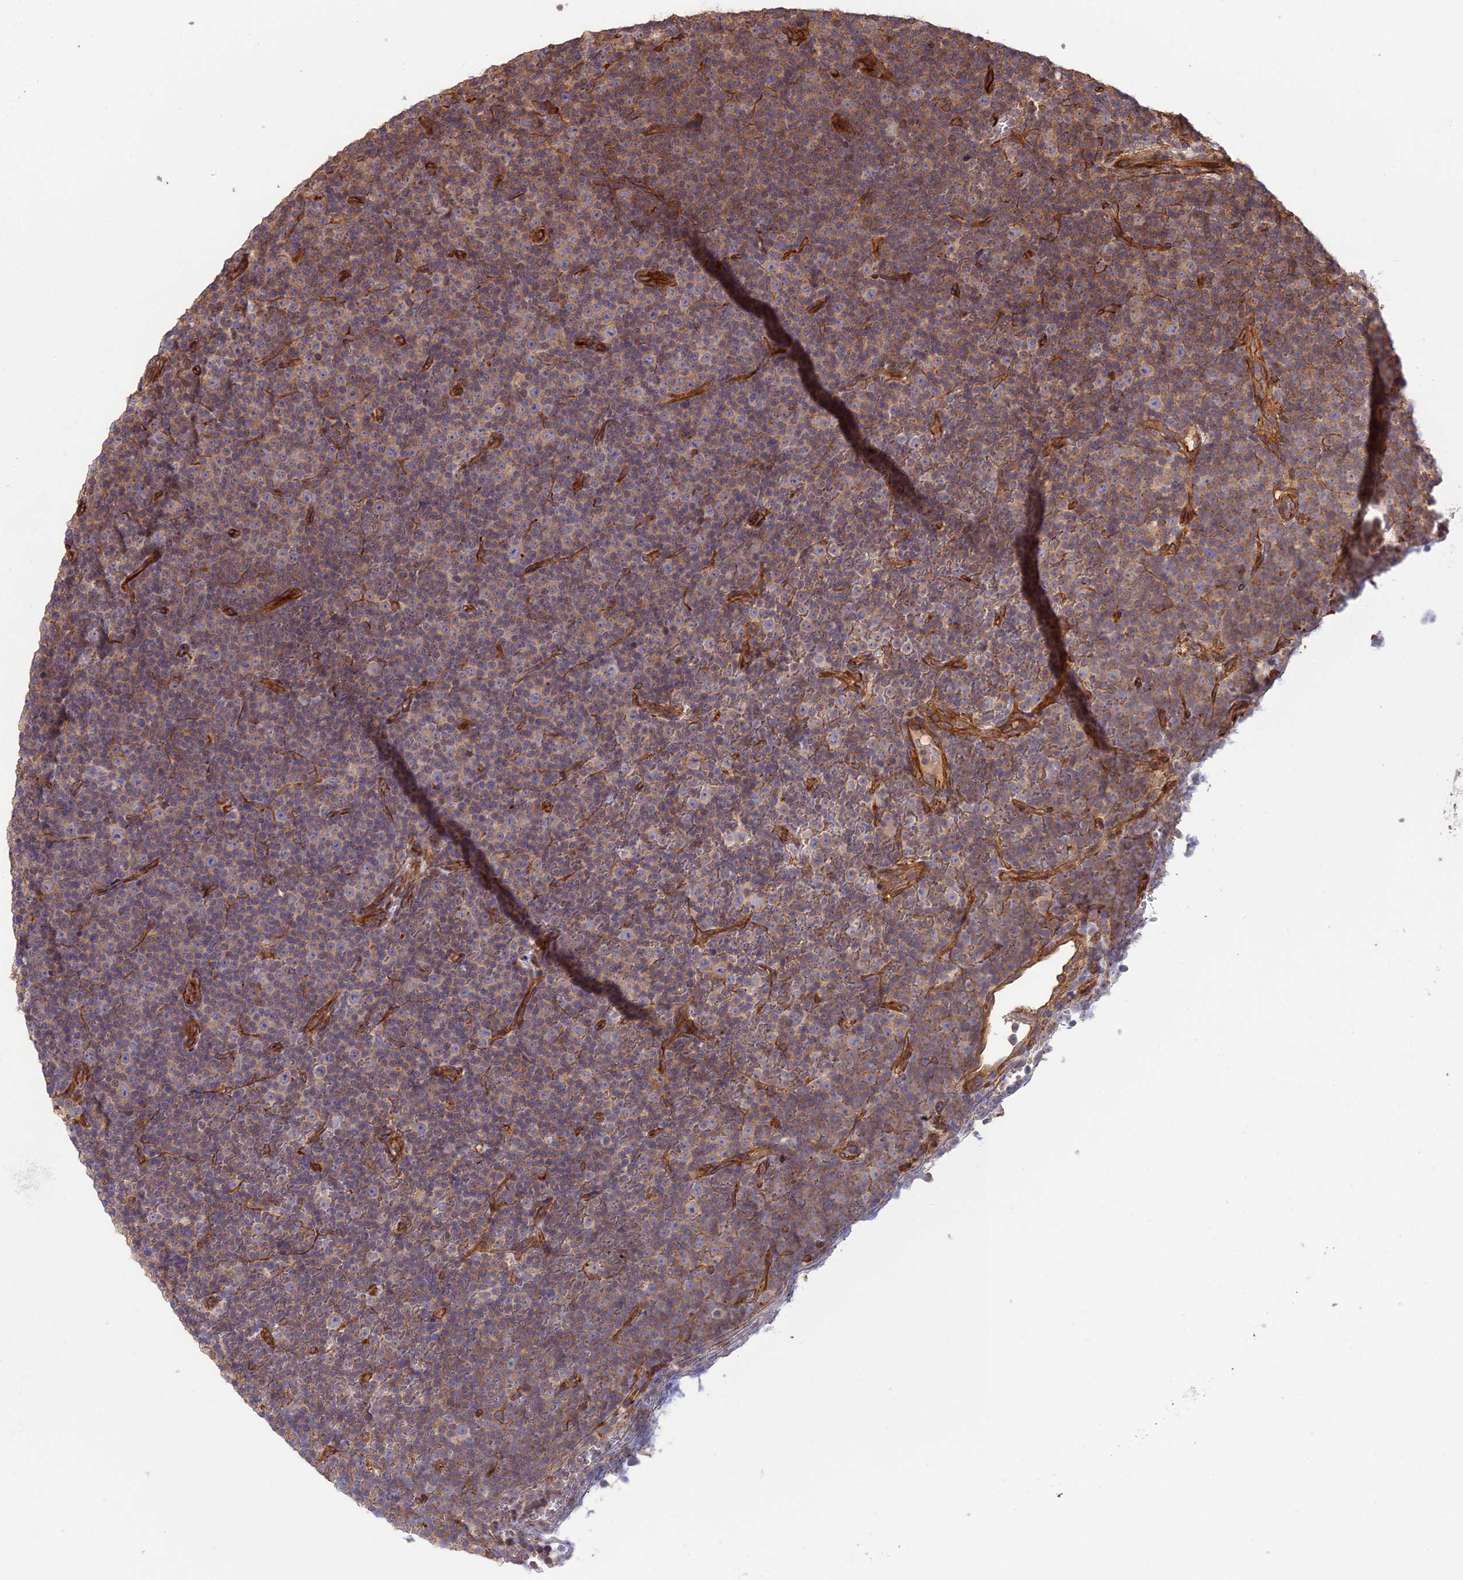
{"staining": {"intensity": "moderate", "quantity": "<25%", "location": "cytoplasmic/membranous"}, "tissue": "lymphoma", "cell_type": "Tumor cells", "image_type": "cancer", "snomed": [{"axis": "morphology", "description": "Malignant lymphoma, non-Hodgkin's type, Low grade"}, {"axis": "topography", "description": "Lymph node"}], "caption": "A low amount of moderate cytoplasmic/membranous staining is seen in approximately <25% of tumor cells in lymphoma tissue.", "gene": "HOMER2", "patient": {"sex": "female", "age": 67}}